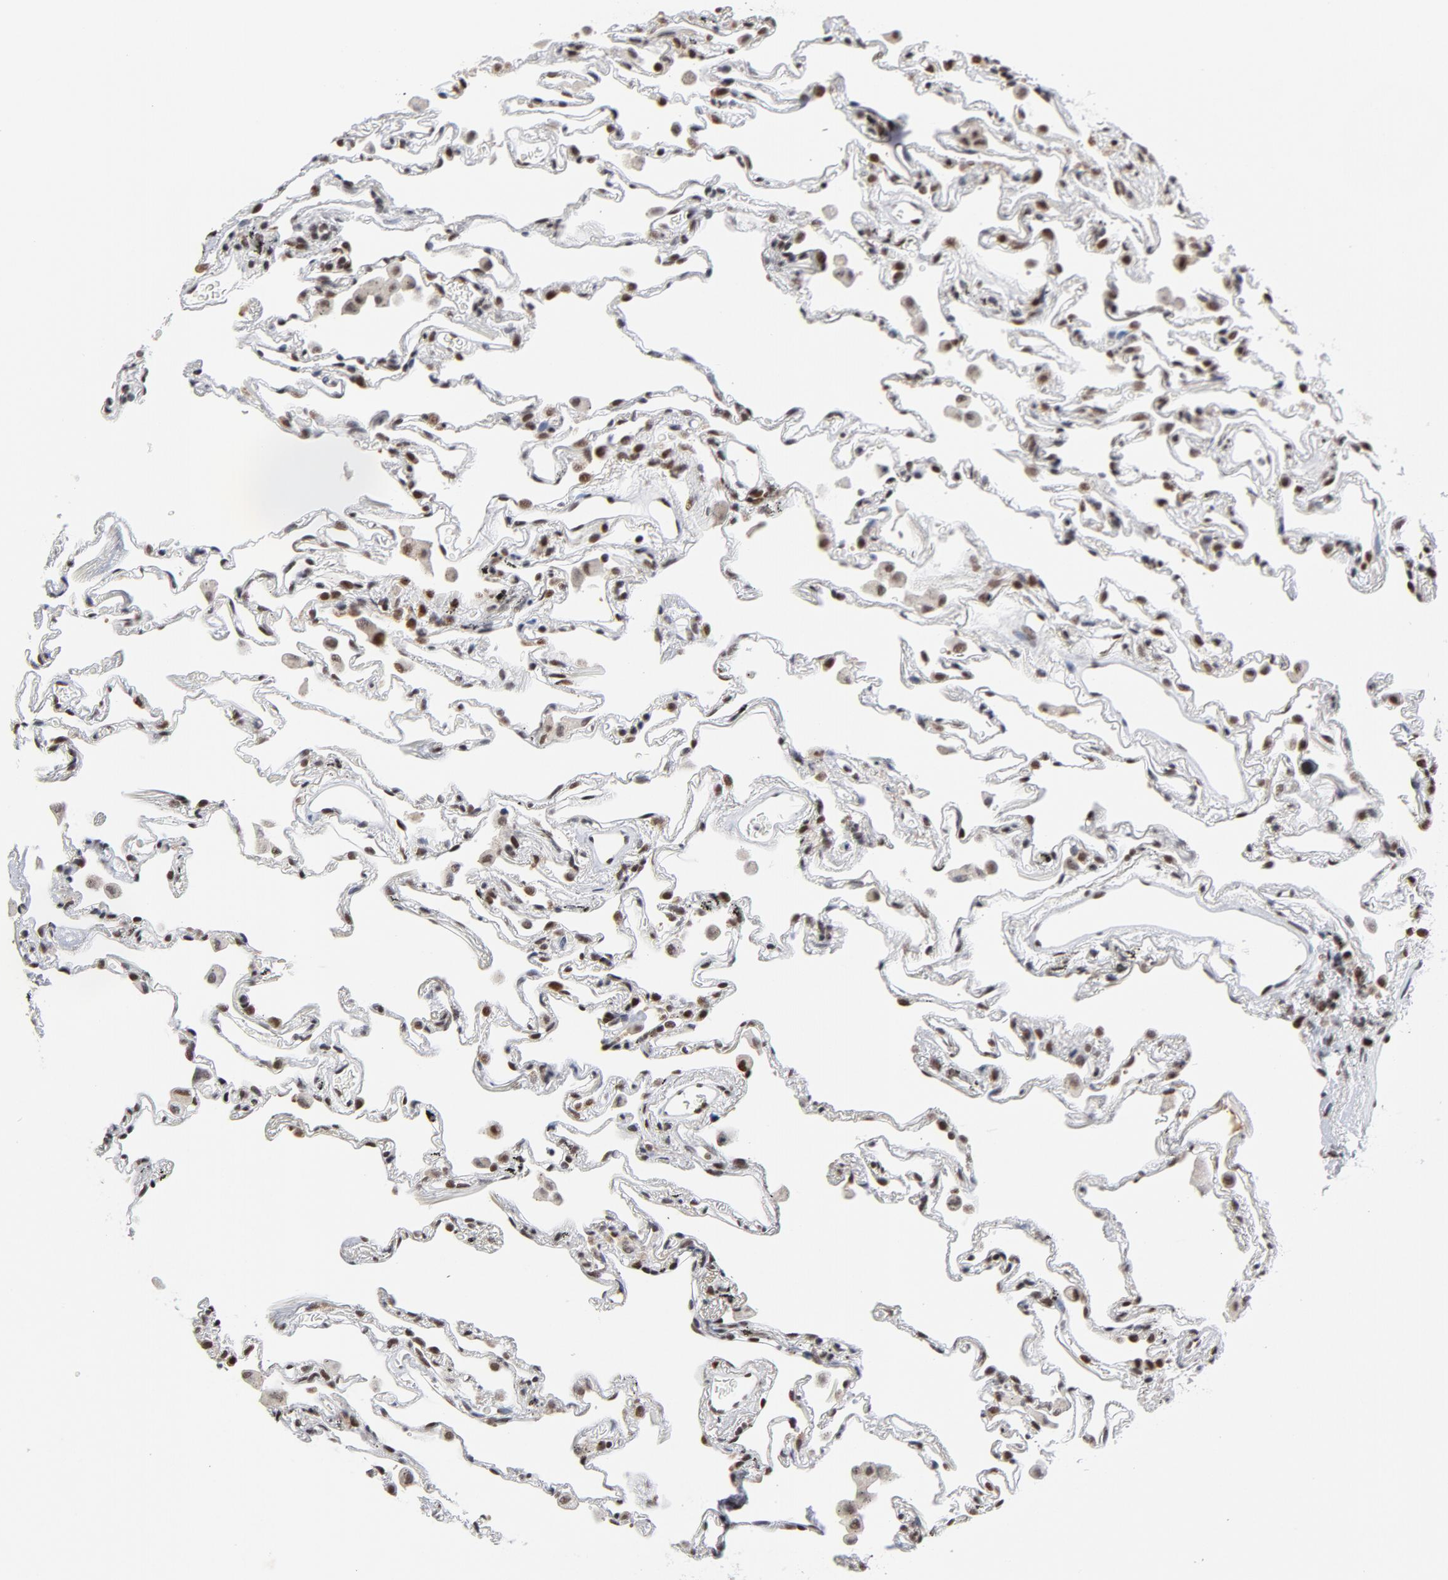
{"staining": {"intensity": "weak", "quantity": ">75%", "location": "nuclear"}, "tissue": "lung", "cell_type": "Alveolar cells", "image_type": "normal", "snomed": [{"axis": "morphology", "description": "Normal tissue, NOS"}, {"axis": "morphology", "description": "Inflammation, NOS"}, {"axis": "topography", "description": "Lung"}], "caption": "Human lung stained for a protein (brown) displays weak nuclear positive expression in about >75% of alveolar cells.", "gene": "RFC4", "patient": {"sex": "male", "age": 69}}